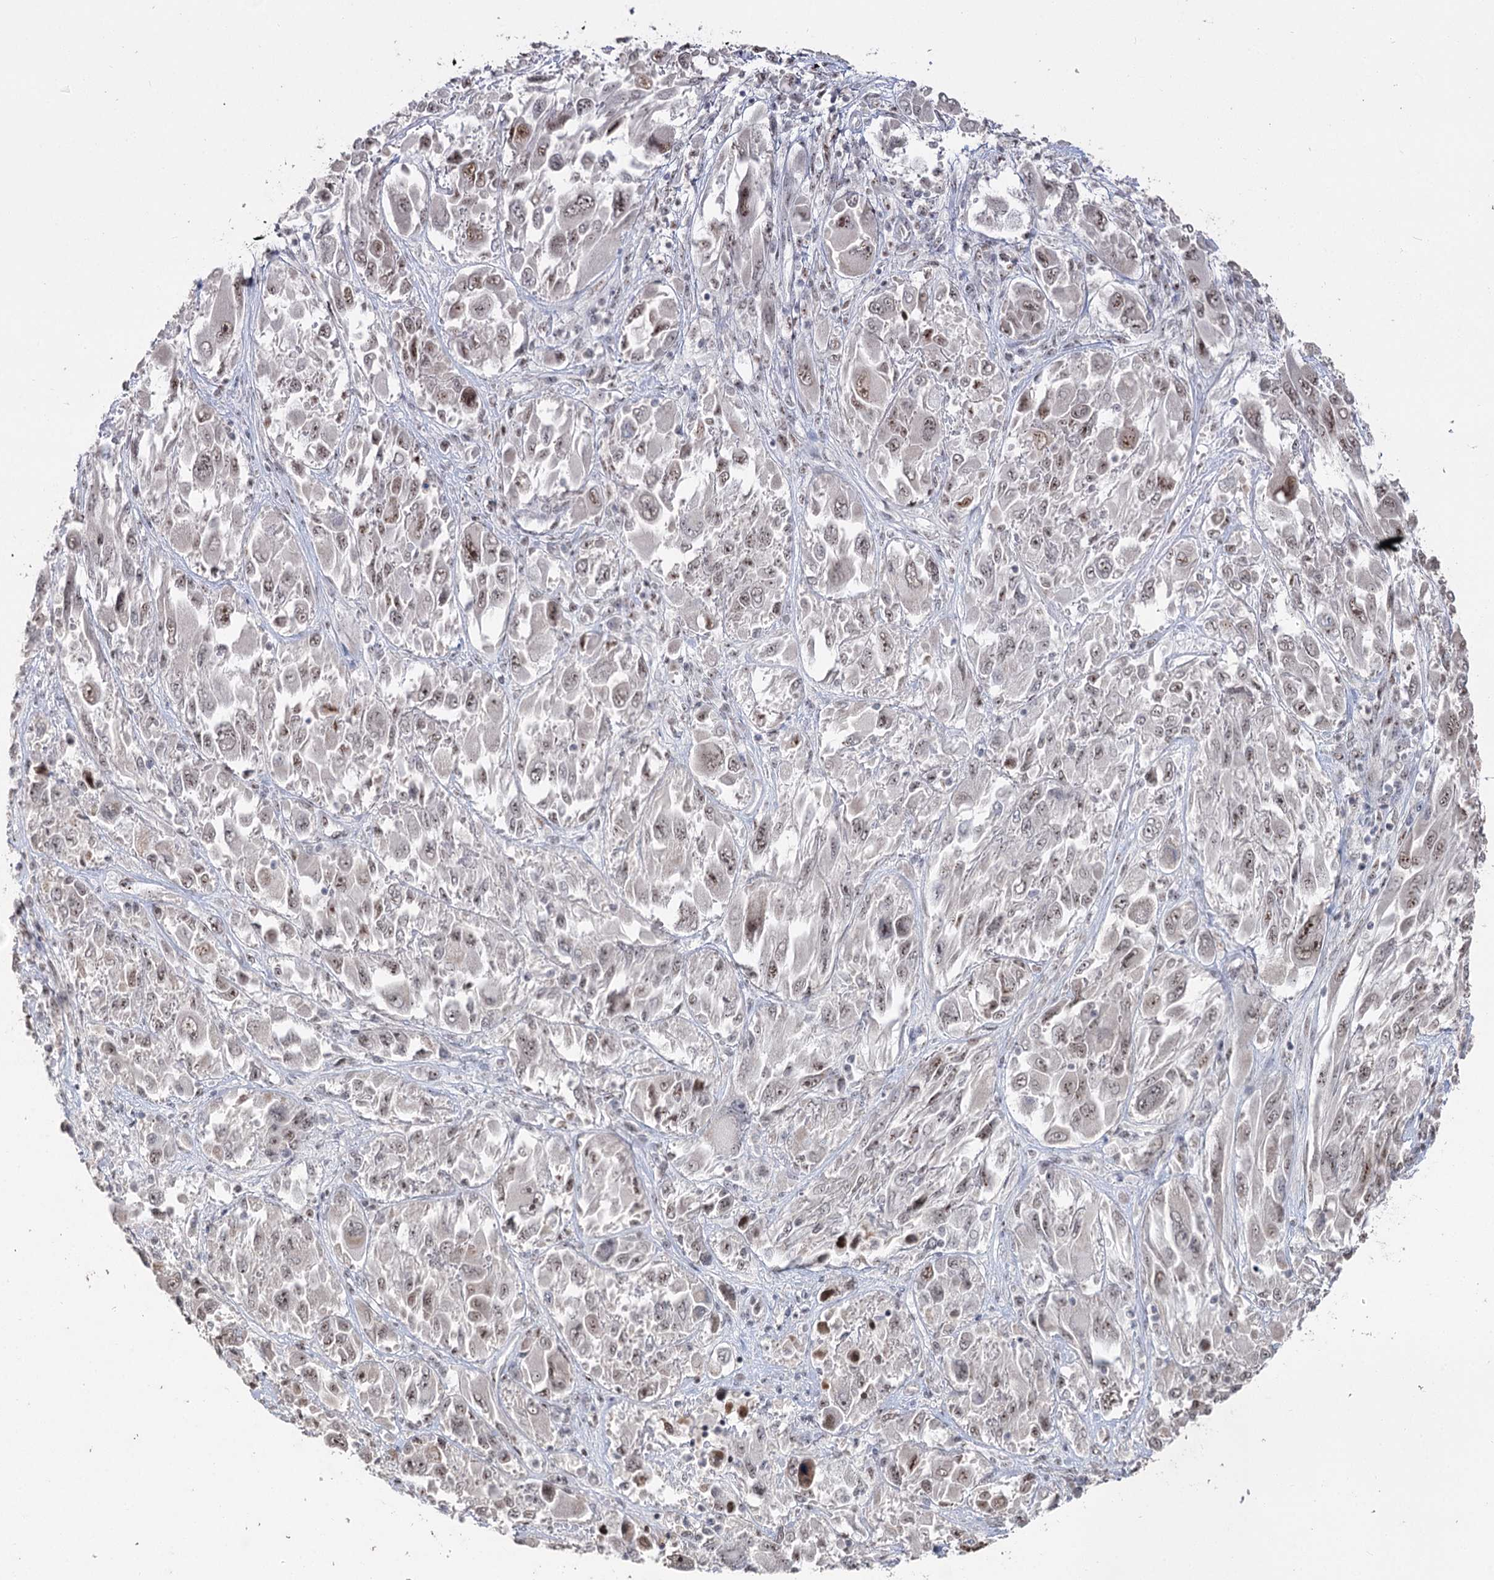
{"staining": {"intensity": "moderate", "quantity": "25%-75%", "location": "nuclear"}, "tissue": "melanoma", "cell_type": "Tumor cells", "image_type": "cancer", "snomed": [{"axis": "morphology", "description": "Malignant melanoma, NOS"}, {"axis": "topography", "description": "Skin"}], "caption": "Immunohistochemical staining of human malignant melanoma shows medium levels of moderate nuclear protein expression in approximately 25%-75% of tumor cells.", "gene": "RUFY4", "patient": {"sex": "female", "age": 91}}